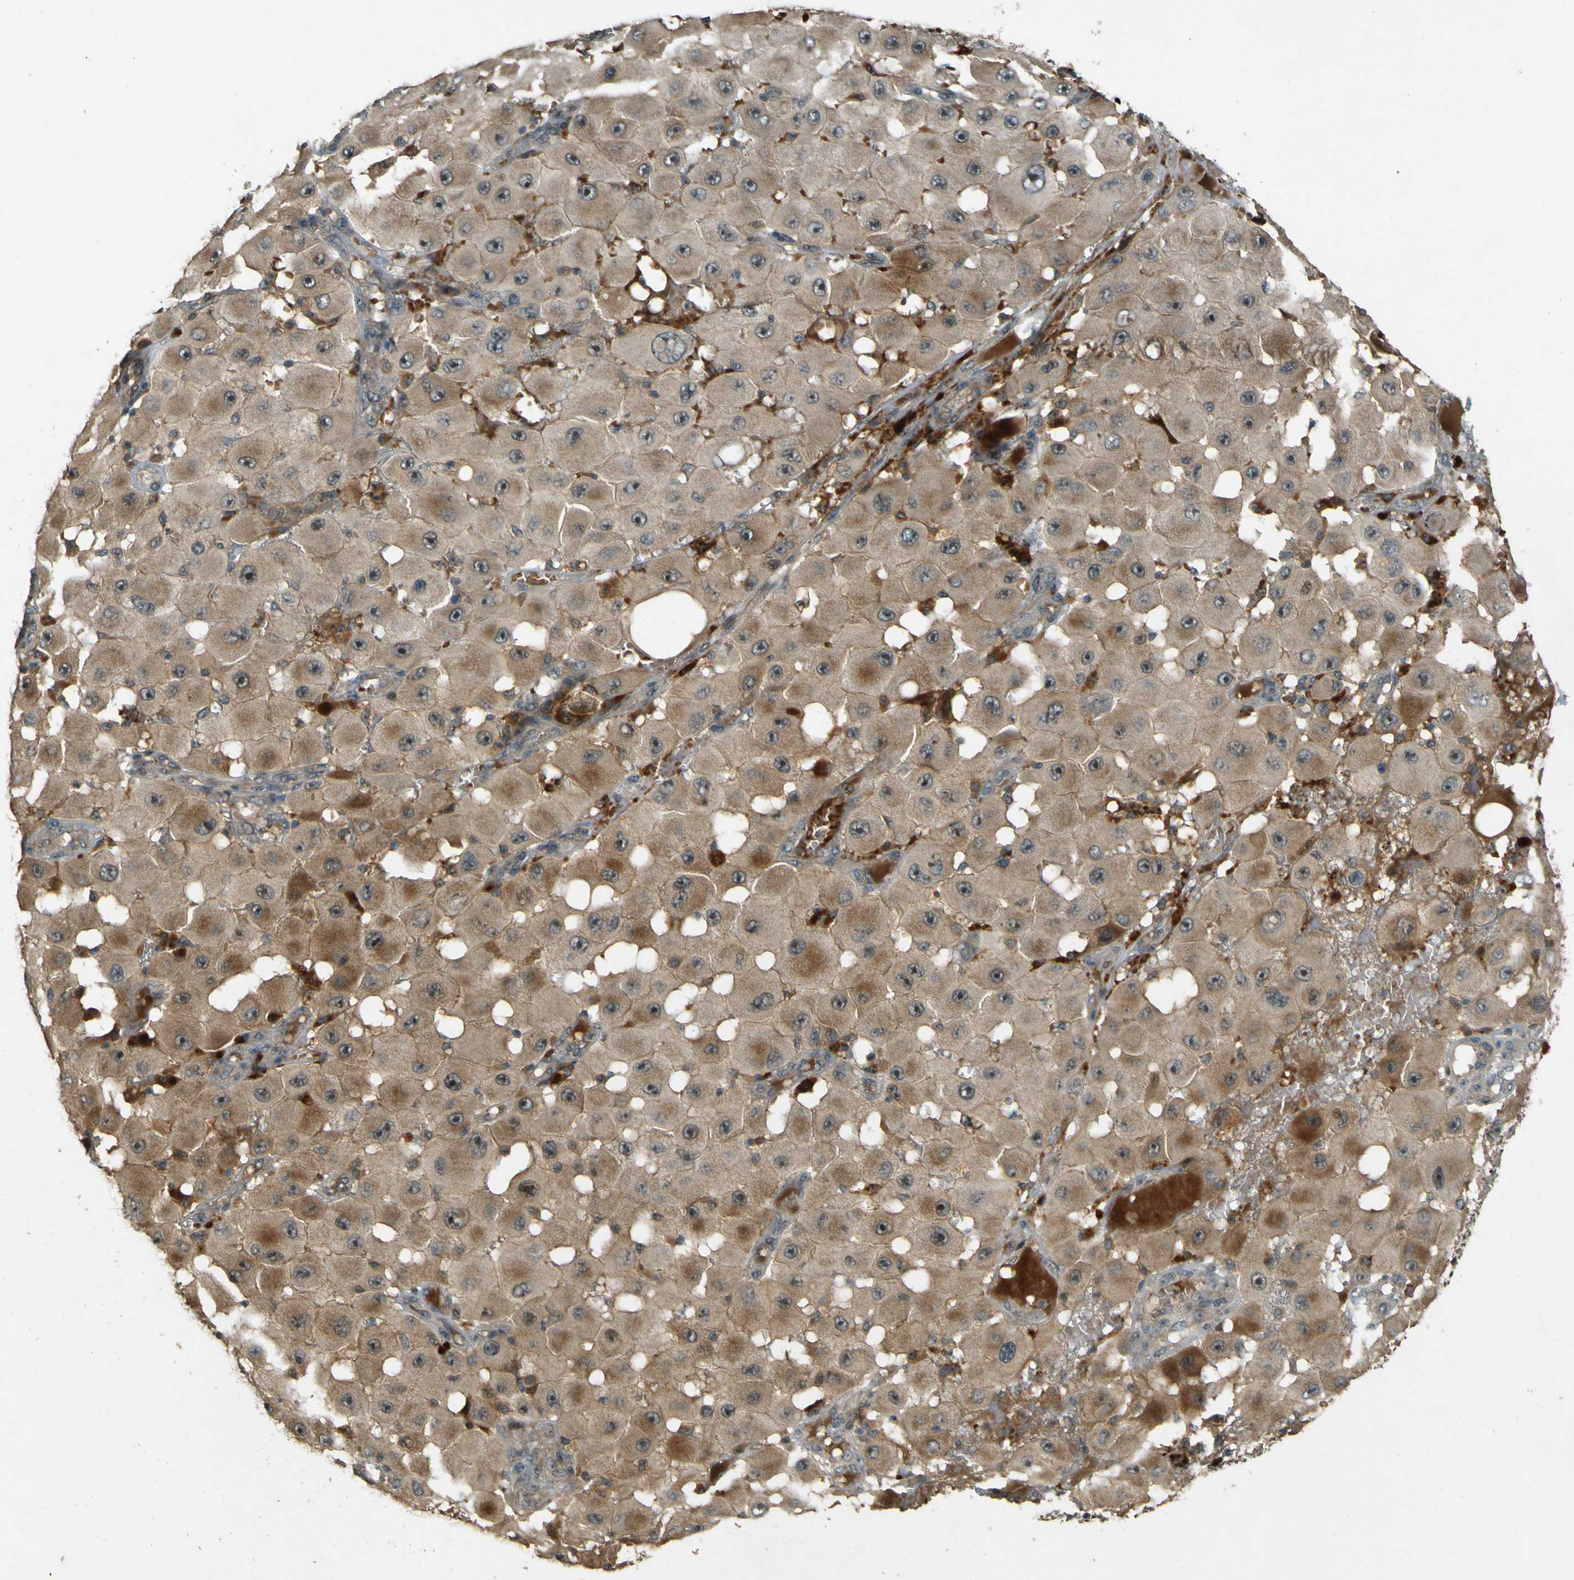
{"staining": {"intensity": "moderate", "quantity": ">75%", "location": "cytoplasmic/membranous,nuclear"}, "tissue": "melanoma", "cell_type": "Tumor cells", "image_type": "cancer", "snomed": [{"axis": "morphology", "description": "Malignant melanoma, NOS"}, {"axis": "topography", "description": "Skin"}], "caption": "The immunohistochemical stain labels moderate cytoplasmic/membranous and nuclear staining in tumor cells of melanoma tissue. (DAB (3,3'-diaminobenzidine) = brown stain, brightfield microscopy at high magnification).", "gene": "MPDZ", "patient": {"sex": "female", "age": 81}}